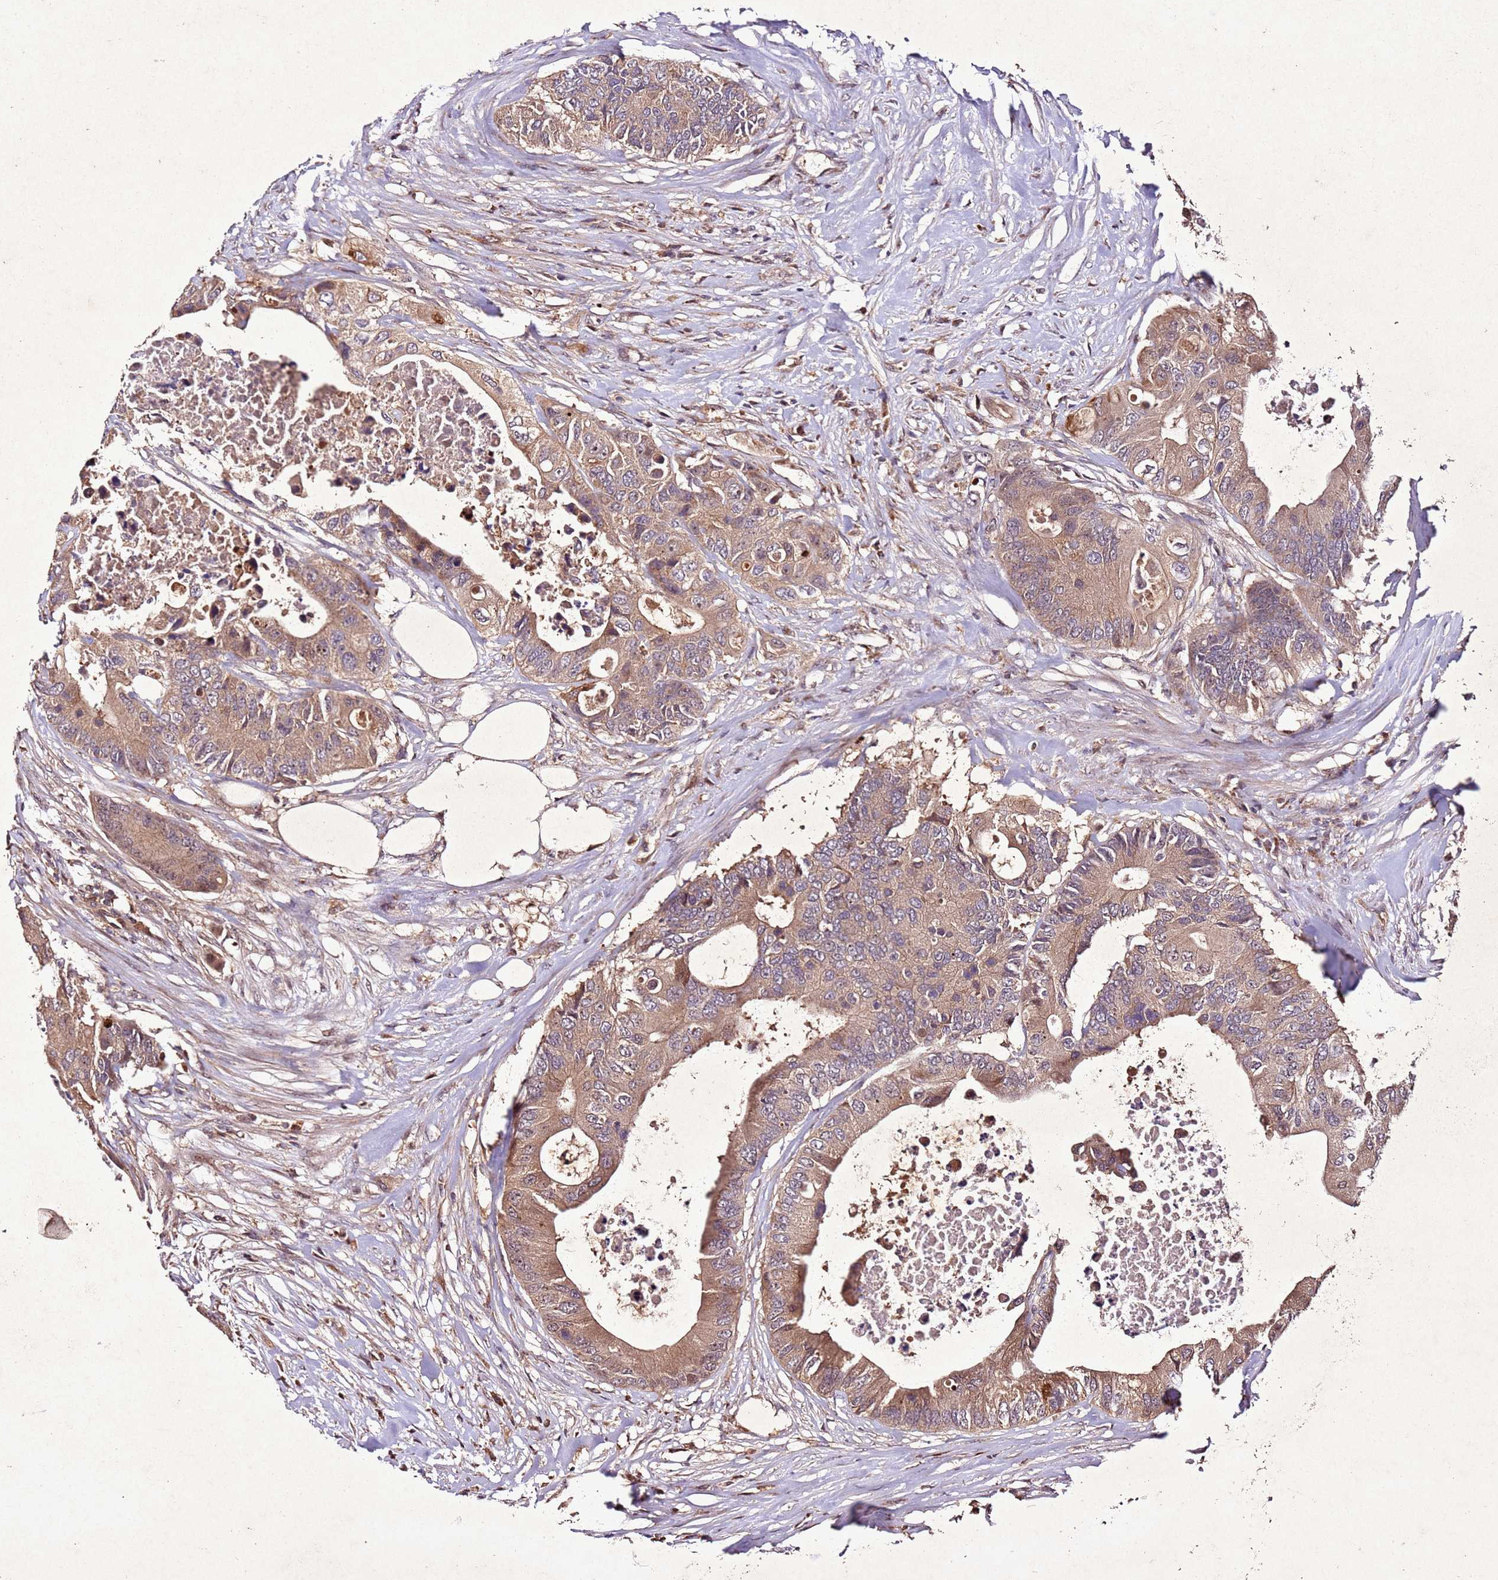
{"staining": {"intensity": "moderate", "quantity": ">75%", "location": "cytoplasmic/membranous"}, "tissue": "colorectal cancer", "cell_type": "Tumor cells", "image_type": "cancer", "snomed": [{"axis": "morphology", "description": "Adenocarcinoma, NOS"}, {"axis": "topography", "description": "Colon"}], "caption": "Immunohistochemistry (IHC) (DAB) staining of human adenocarcinoma (colorectal) exhibits moderate cytoplasmic/membranous protein staining in about >75% of tumor cells. (Brightfield microscopy of DAB IHC at high magnification).", "gene": "PTMA", "patient": {"sex": "male", "age": 71}}